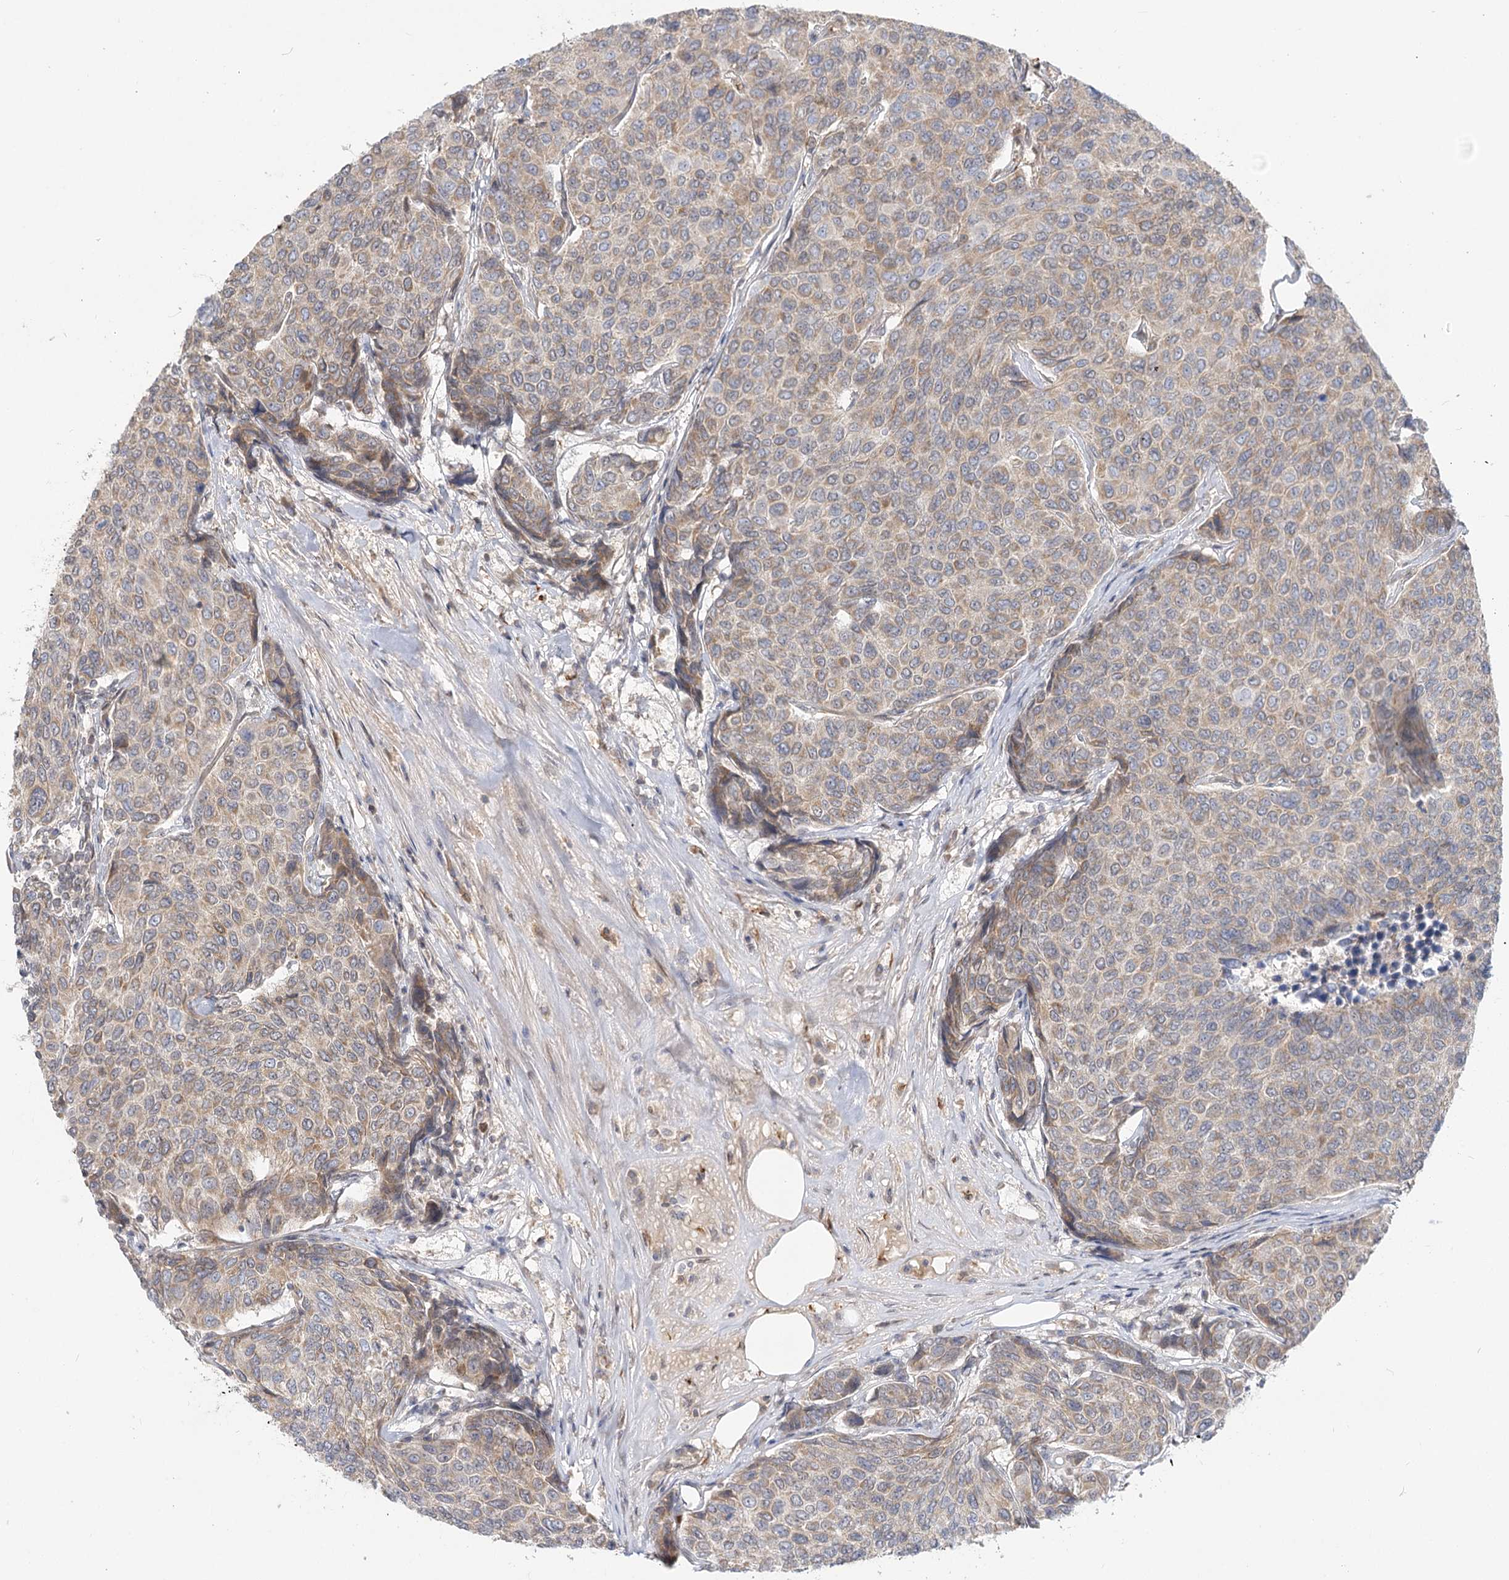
{"staining": {"intensity": "weak", "quantity": ">75%", "location": "cytoplasmic/membranous"}, "tissue": "breast cancer", "cell_type": "Tumor cells", "image_type": "cancer", "snomed": [{"axis": "morphology", "description": "Duct carcinoma"}, {"axis": "topography", "description": "Breast"}], "caption": "Immunohistochemical staining of breast cancer demonstrates low levels of weak cytoplasmic/membranous staining in about >75% of tumor cells. The protein of interest is shown in brown color, while the nuclei are stained blue.", "gene": "MTMR3", "patient": {"sex": "female", "age": 55}}